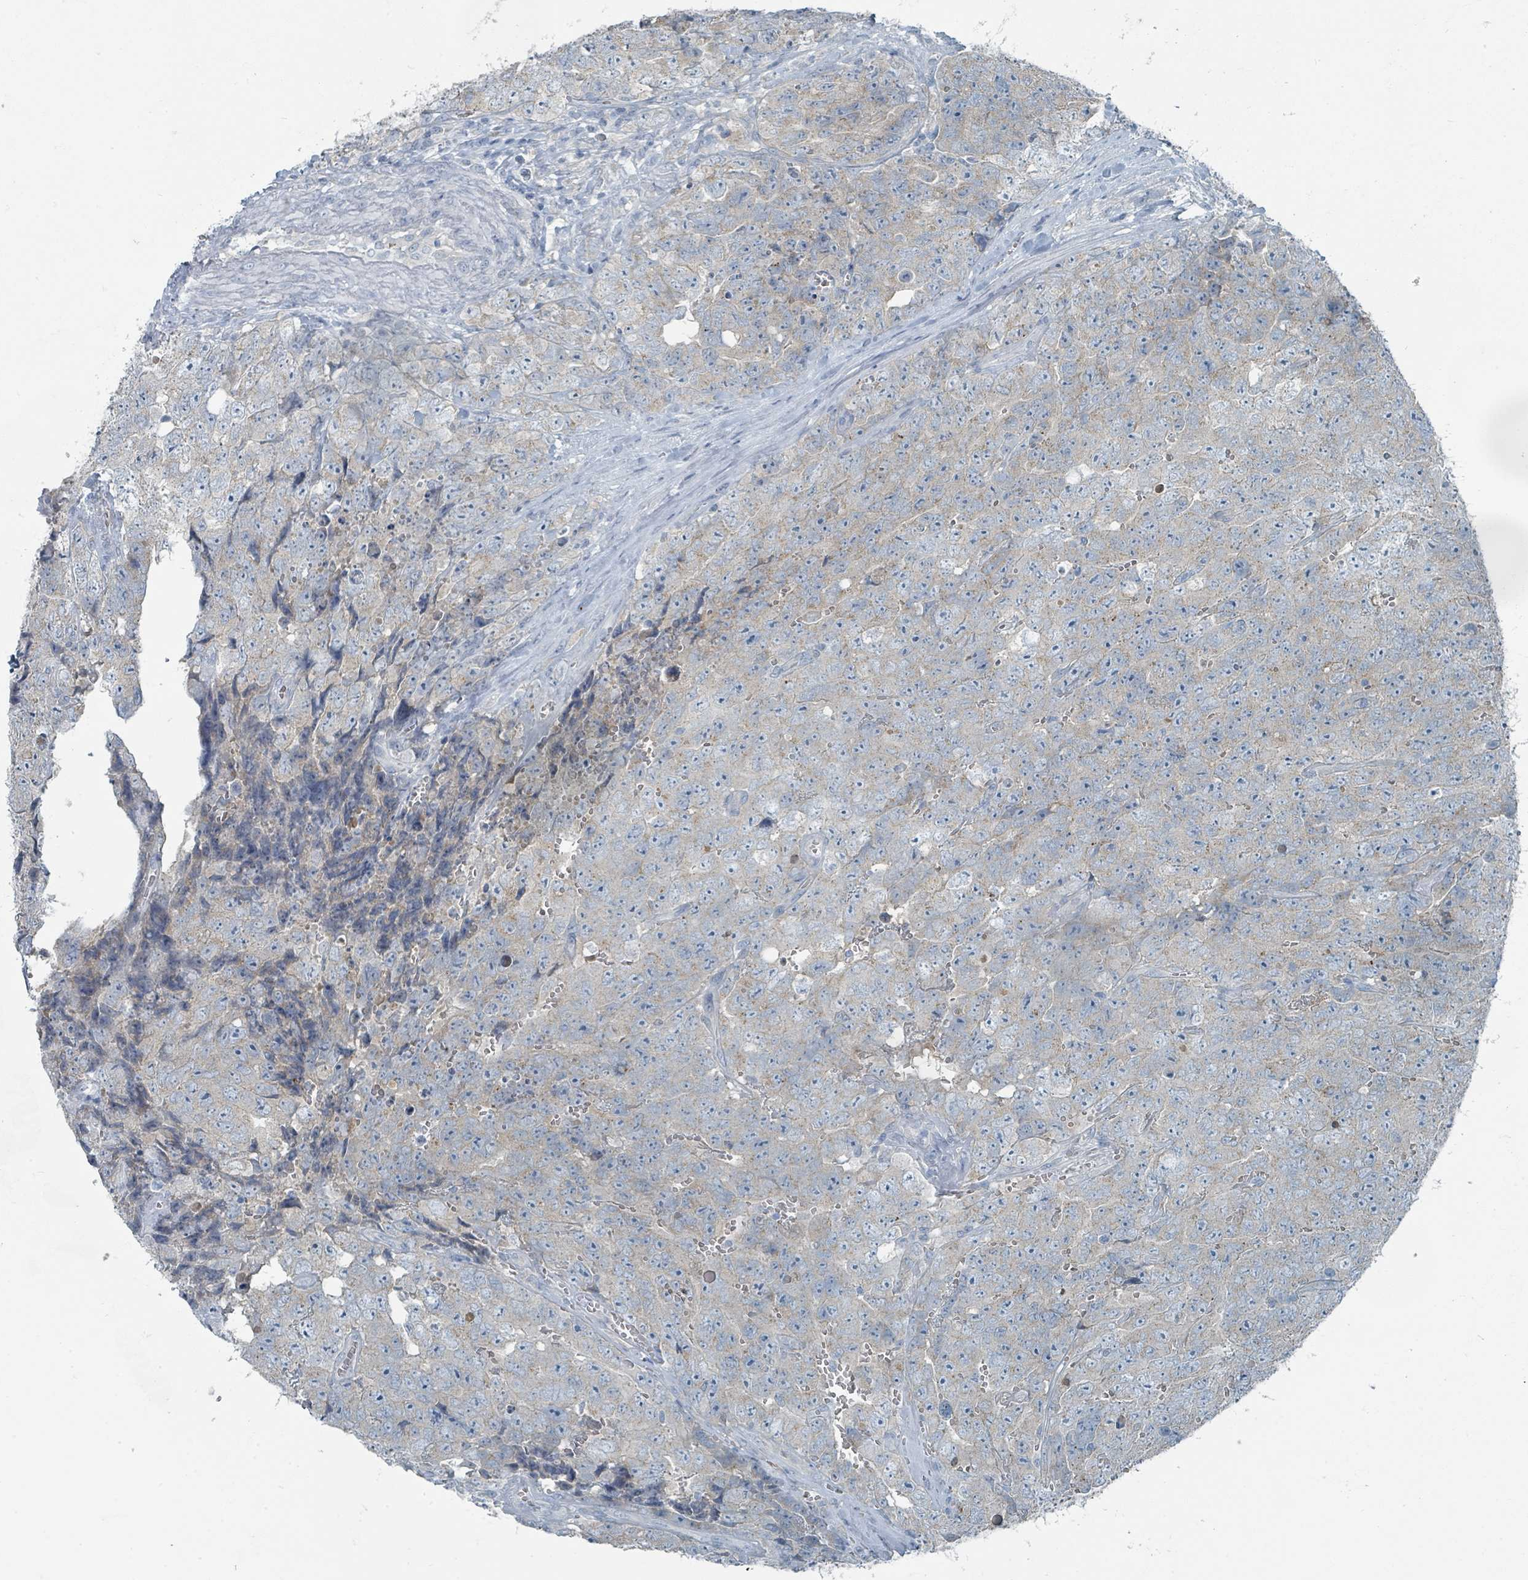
{"staining": {"intensity": "weak", "quantity": "25%-75%", "location": "cytoplasmic/membranous"}, "tissue": "testis cancer", "cell_type": "Tumor cells", "image_type": "cancer", "snomed": [{"axis": "morphology", "description": "Seminoma, NOS"}, {"axis": "morphology", "description": "Teratoma, malignant, NOS"}, {"axis": "topography", "description": "Testis"}], "caption": "High-magnification brightfield microscopy of testis cancer (malignant teratoma) stained with DAB (brown) and counterstained with hematoxylin (blue). tumor cells exhibit weak cytoplasmic/membranous positivity is appreciated in about25%-75% of cells.", "gene": "RASA4", "patient": {"sex": "male", "age": 34}}